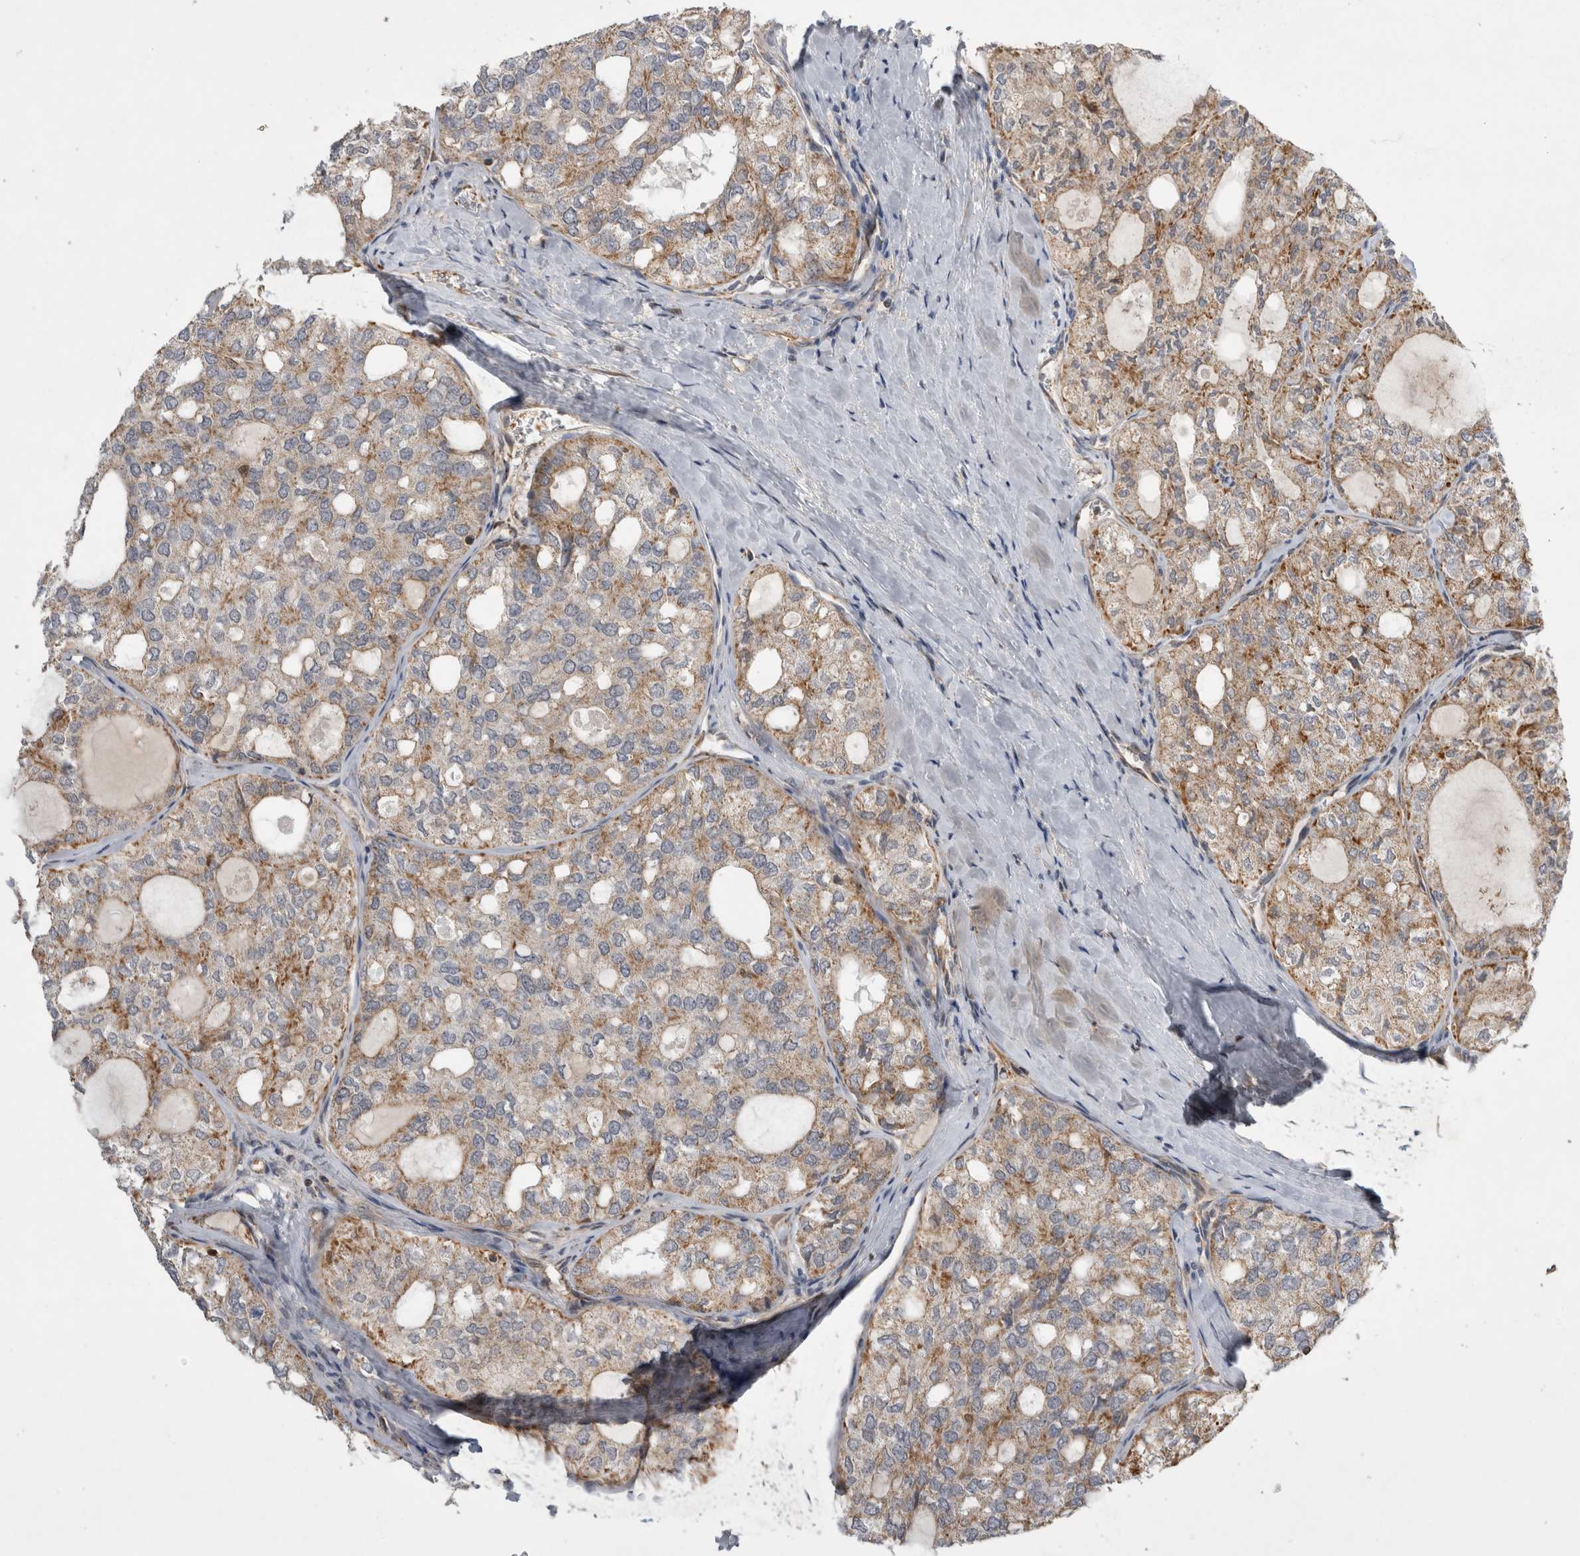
{"staining": {"intensity": "weak", "quantity": "25%-75%", "location": "cytoplasmic/membranous"}, "tissue": "thyroid cancer", "cell_type": "Tumor cells", "image_type": "cancer", "snomed": [{"axis": "morphology", "description": "Follicular adenoma carcinoma, NOS"}, {"axis": "topography", "description": "Thyroid gland"}], "caption": "Immunohistochemistry (IHC) staining of thyroid cancer (follicular adenoma carcinoma), which exhibits low levels of weak cytoplasmic/membranous positivity in approximately 25%-75% of tumor cells indicating weak cytoplasmic/membranous protein staining. The staining was performed using DAB (3,3'-diaminobenzidine) (brown) for protein detection and nuclei were counterstained in hematoxylin (blue).", "gene": "KCNIP1", "patient": {"sex": "male", "age": 75}}